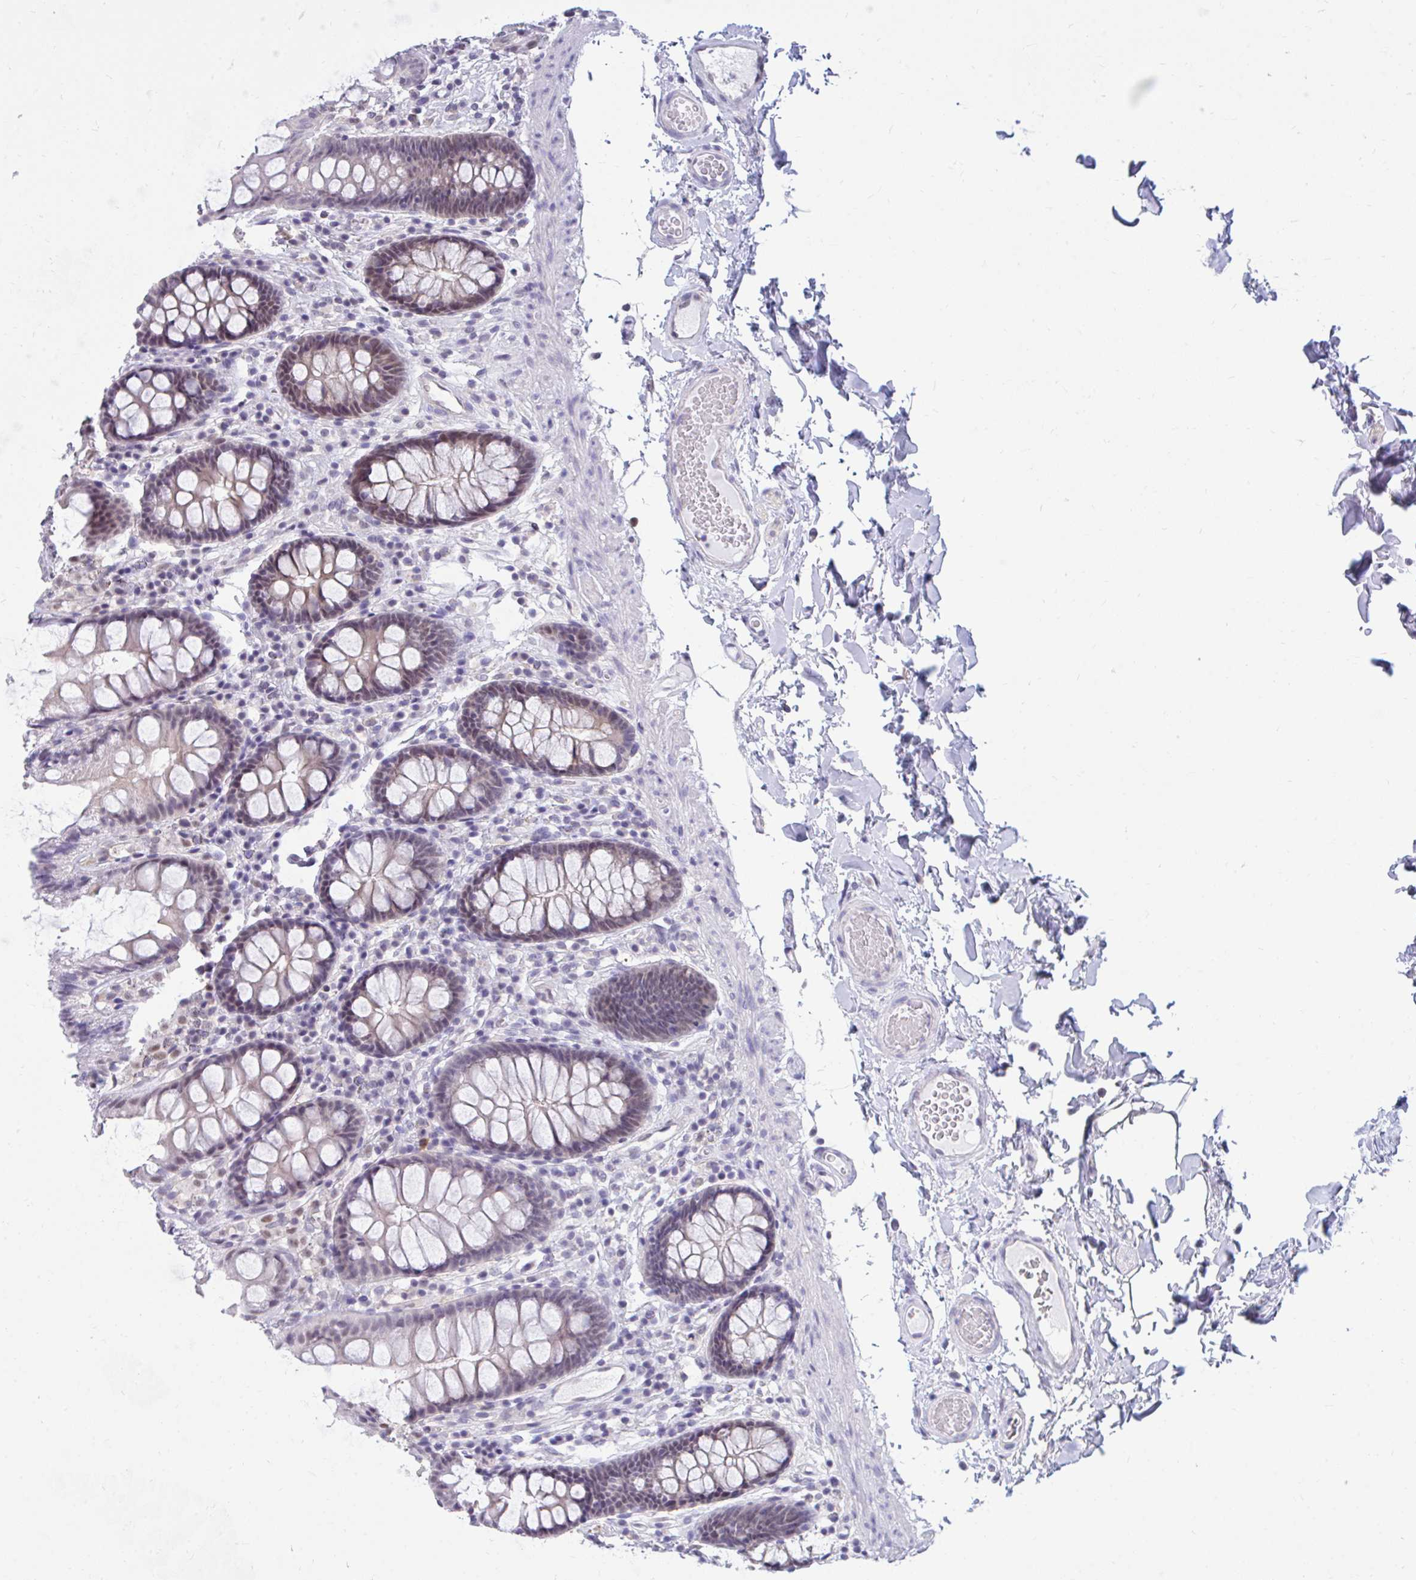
{"staining": {"intensity": "negative", "quantity": "none", "location": "none"}, "tissue": "colon", "cell_type": "Endothelial cells", "image_type": "normal", "snomed": [{"axis": "morphology", "description": "Normal tissue, NOS"}, {"axis": "topography", "description": "Colon"}], "caption": "The IHC photomicrograph has no significant expression in endothelial cells of colon.", "gene": "CSE1L", "patient": {"sex": "male", "age": 84}}